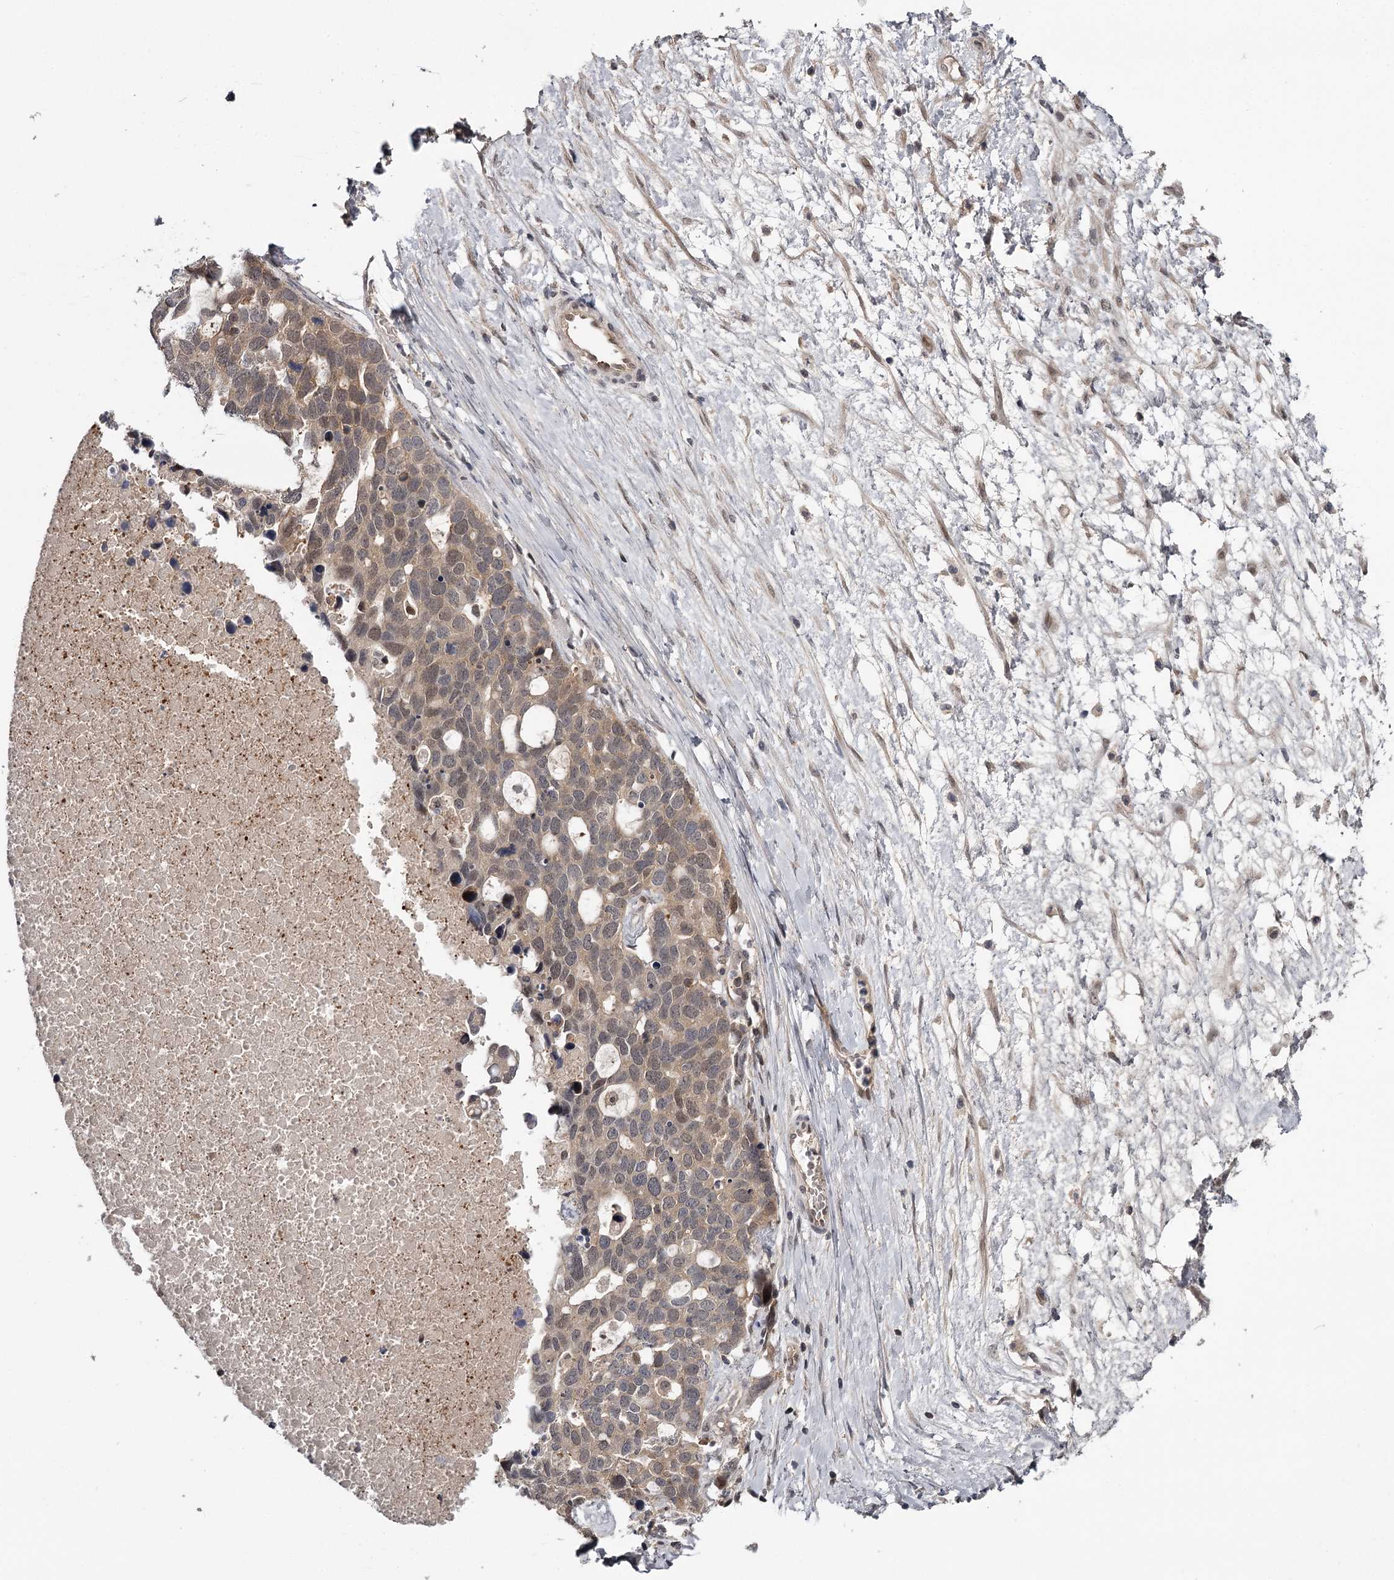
{"staining": {"intensity": "weak", "quantity": "<25%", "location": "cytoplasmic/membranous,nuclear"}, "tissue": "ovarian cancer", "cell_type": "Tumor cells", "image_type": "cancer", "snomed": [{"axis": "morphology", "description": "Cystadenocarcinoma, serous, NOS"}, {"axis": "topography", "description": "Ovary"}], "caption": "Tumor cells are negative for brown protein staining in ovarian cancer (serous cystadenocarcinoma).", "gene": "GTSF1", "patient": {"sex": "female", "age": 54}}